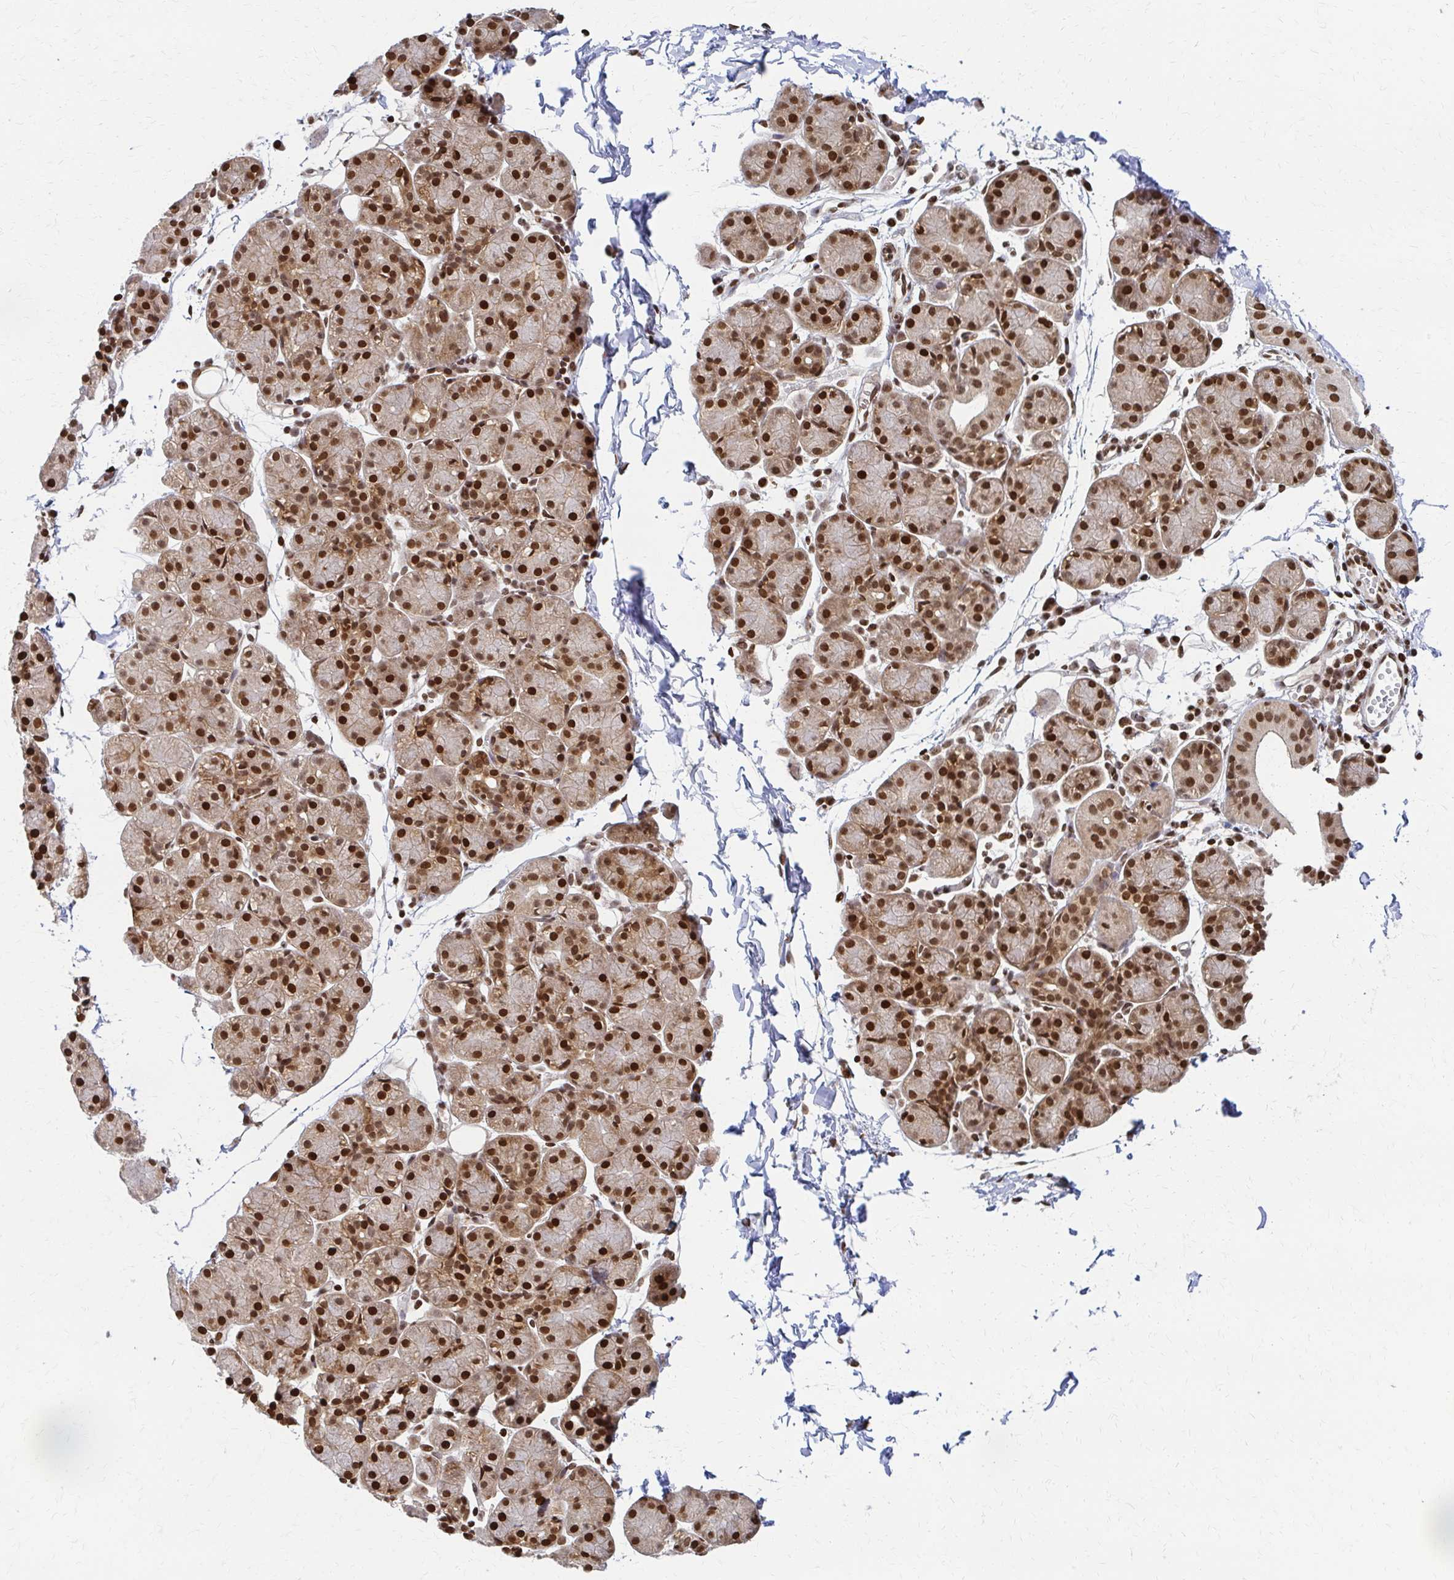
{"staining": {"intensity": "strong", "quantity": ">75%", "location": "nuclear"}, "tissue": "salivary gland", "cell_type": "Glandular cells", "image_type": "normal", "snomed": [{"axis": "morphology", "description": "Normal tissue, NOS"}, {"axis": "morphology", "description": "Inflammation, NOS"}, {"axis": "topography", "description": "Lymph node"}, {"axis": "topography", "description": "Salivary gland"}], "caption": "IHC staining of benign salivary gland, which demonstrates high levels of strong nuclear expression in approximately >75% of glandular cells indicating strong nuclear protein positivity. The staining was performed using DAB (brown) for protein detection and nuclei were counterstained in hematoxylin (blue).", "gene": "PSMD7", "patient": {"sex": "male", "age": 3}}